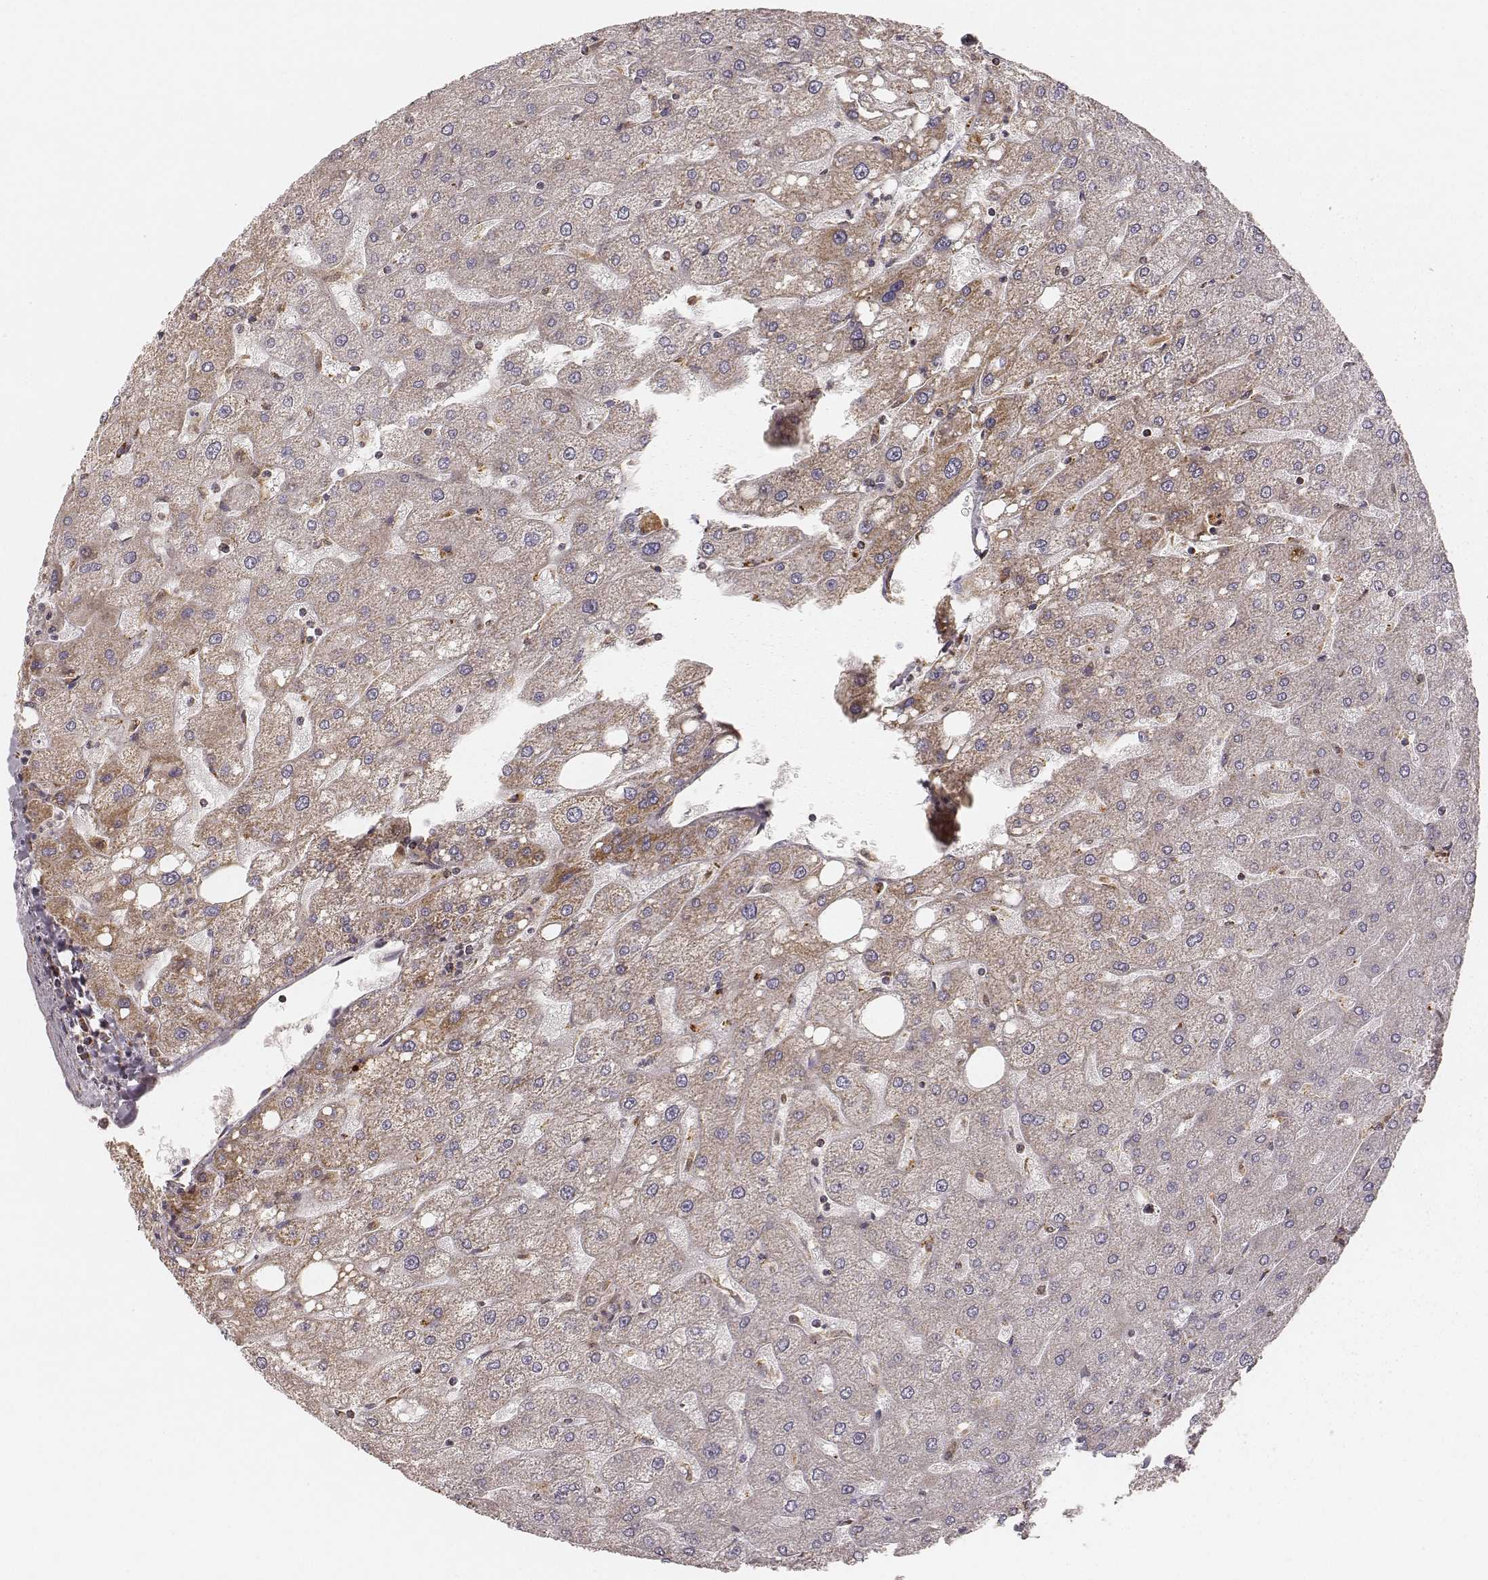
{"staining": {"intensity": "moderate", "quantity": ">75%", "location": "cytoplasmic/membranous"}, "tissue": "liver", "cell_type": "Cholangiocytes", "image_type": "normal", "snomed": [{"axis": "morphology", "description": "Normal tissue, NOS"}, {"axis": "topography", "description": "Liver"}], "caption": "Immunohistochemistry micrograph of unremarkable liver stained for a protein (brown), which demonstrates medium levels of moderate cytoplasmic/membranous expression in approximately >75% of cholangiocytes.", "gene": "CS", "patient": {"sex": "male", "age": 67}}